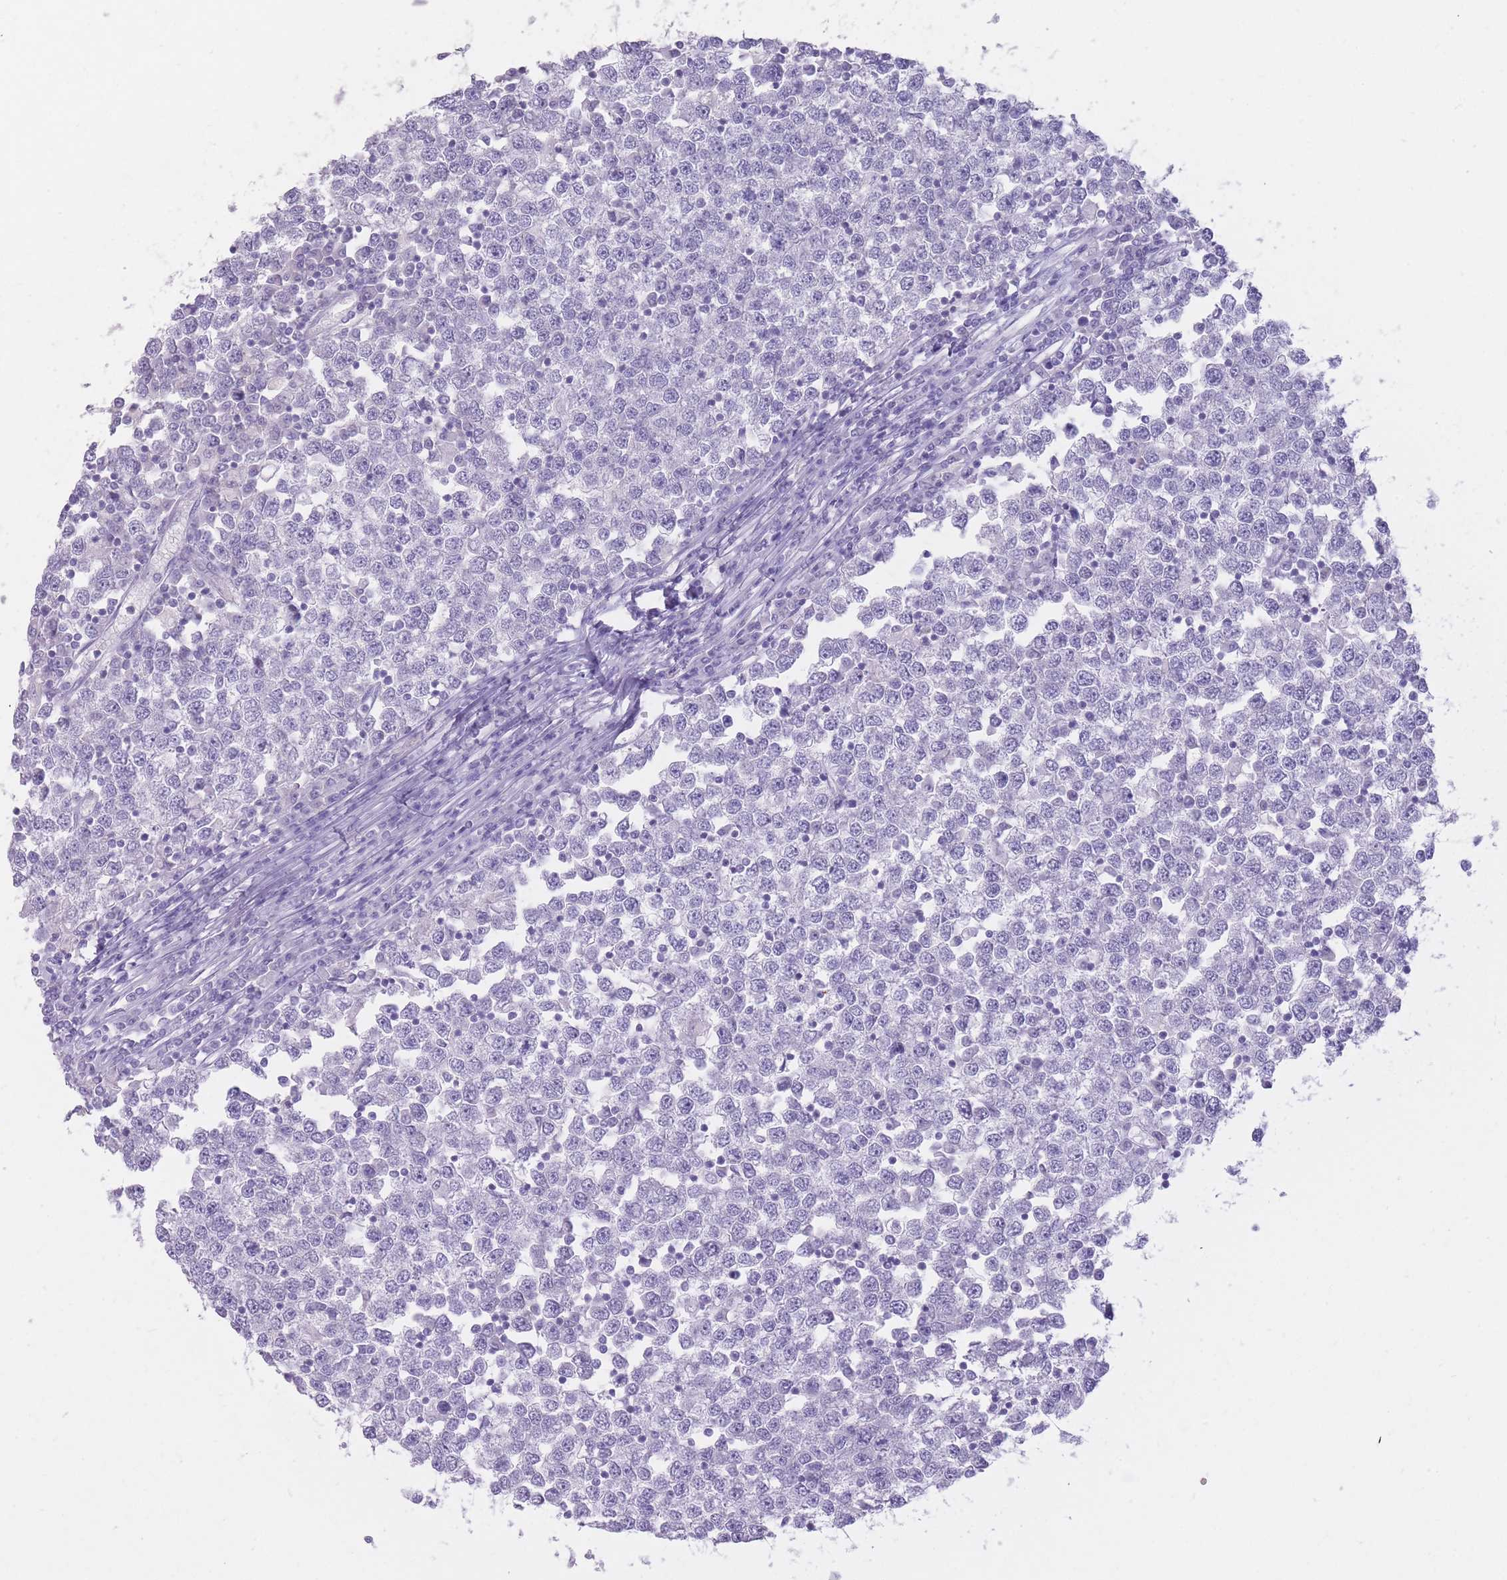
{"staining": {"intensity": "negative", "quantity": "none", "location": "none"}, "tissue": "testis cancer", "cell_type": "Tumor cells", "image_type": "cancer", "snomed": [{"axis": "morphology", "description": "Seminoma, NOS"}, {"axis": "topography", "description": "Testis"}], "caption": "Histopathology image shows no significant protein expression in tumor cells of seminoma (testis).", "gene": "PRG4", "patient": {"sex": "male", "age": 65}}